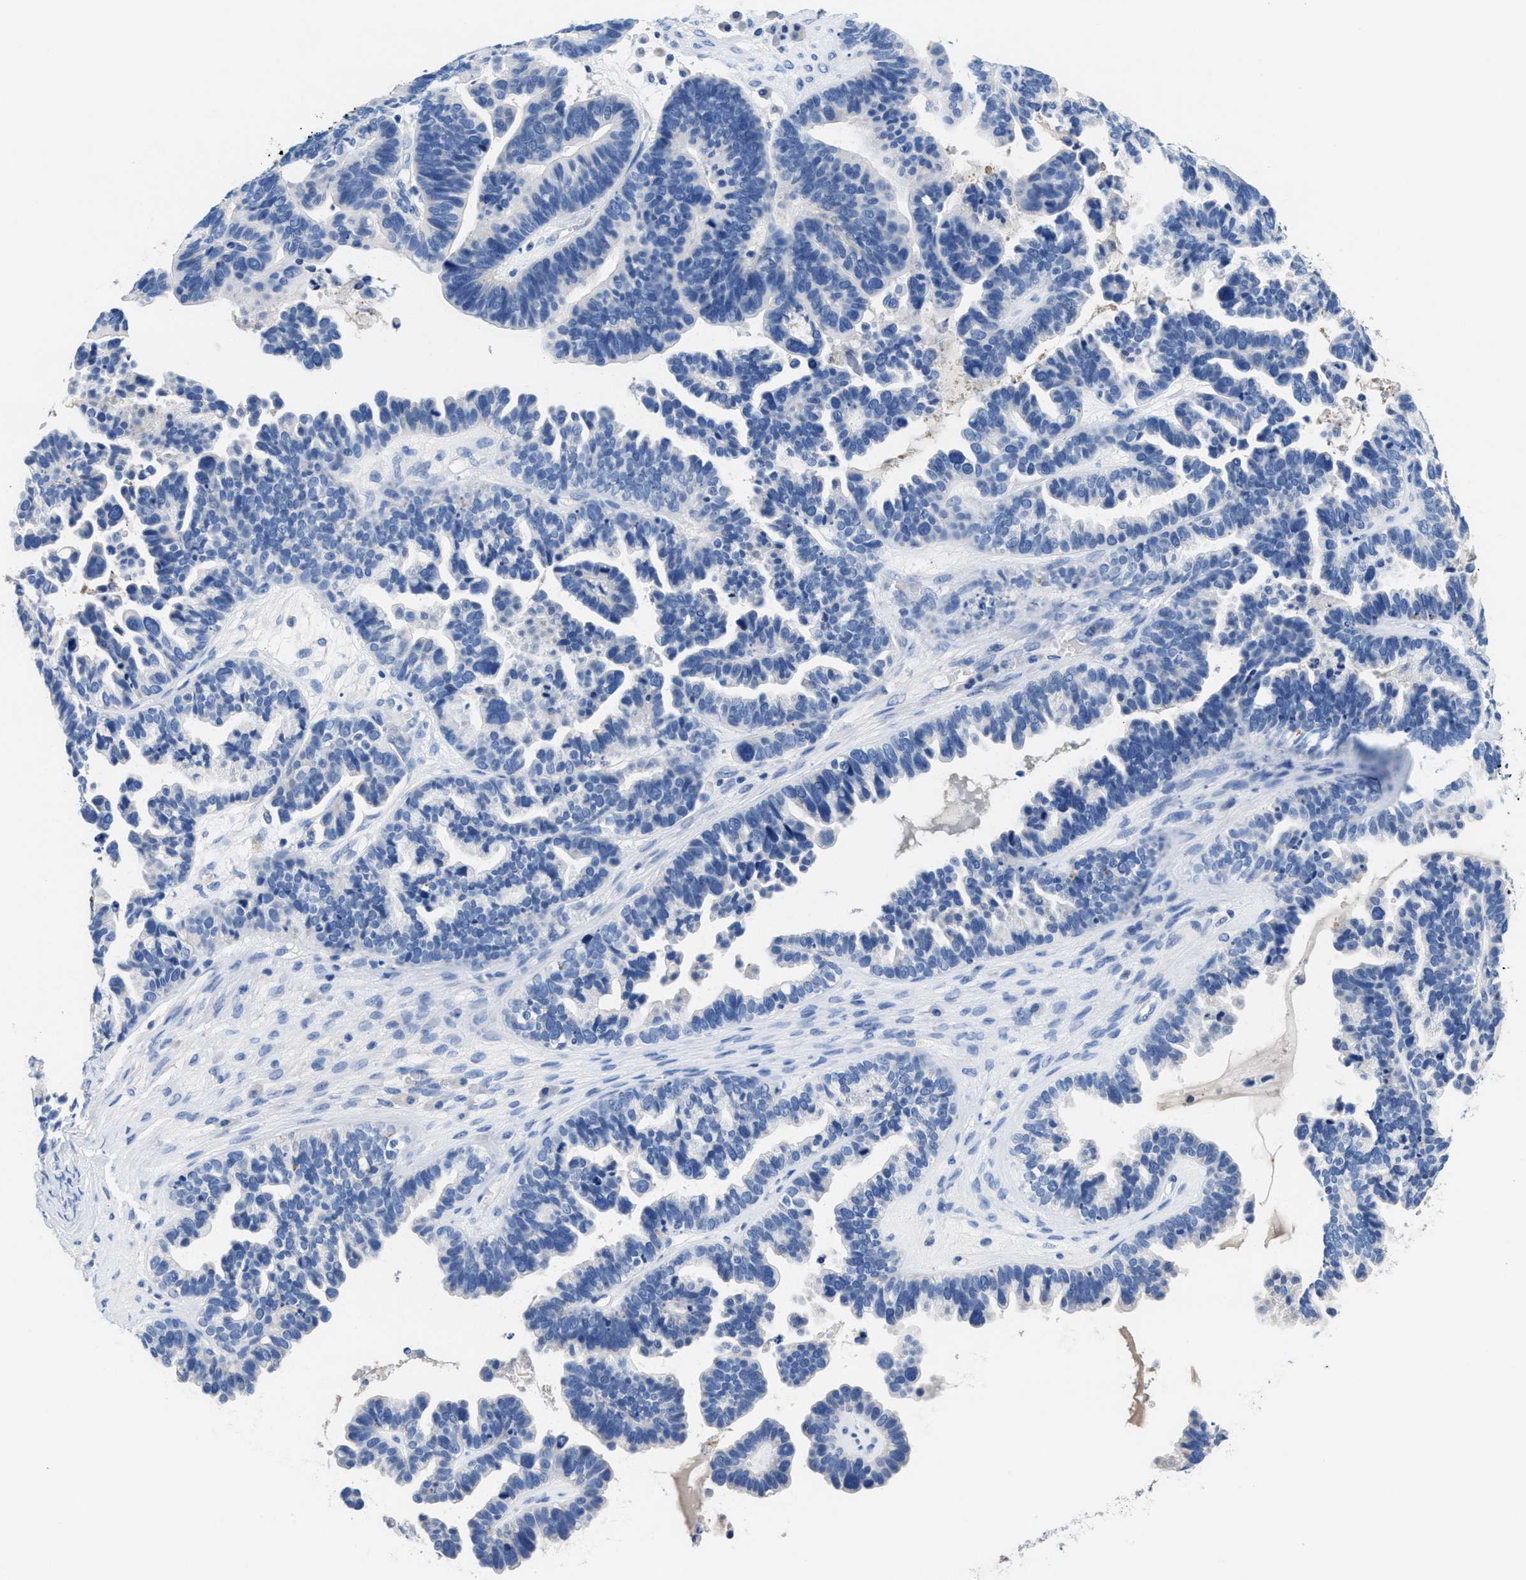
{"staining": {"intensity": "negative", "quantity": "none", "location": "none"}, "tissue": "ovarian cancer", "cell_type": "Tumor cells", "image_type": "cancer", "snomed": [{"axis": "morphology", "description": "Cystadenocarcinoma, serous, NOS"}, {"axis": "topography", "description": "Ovary"}], "caption": "Tumor cells show no significant staining in serous cystadenocarcinoma (ovarian). Brightfield microscopy of immunohistochemistry (IHC) stained with DAB (brown) and hematoxylin (blue), captured at high magnification.", "gene": "SLFN13", "patient": {"sex": "female", "age": 56}}